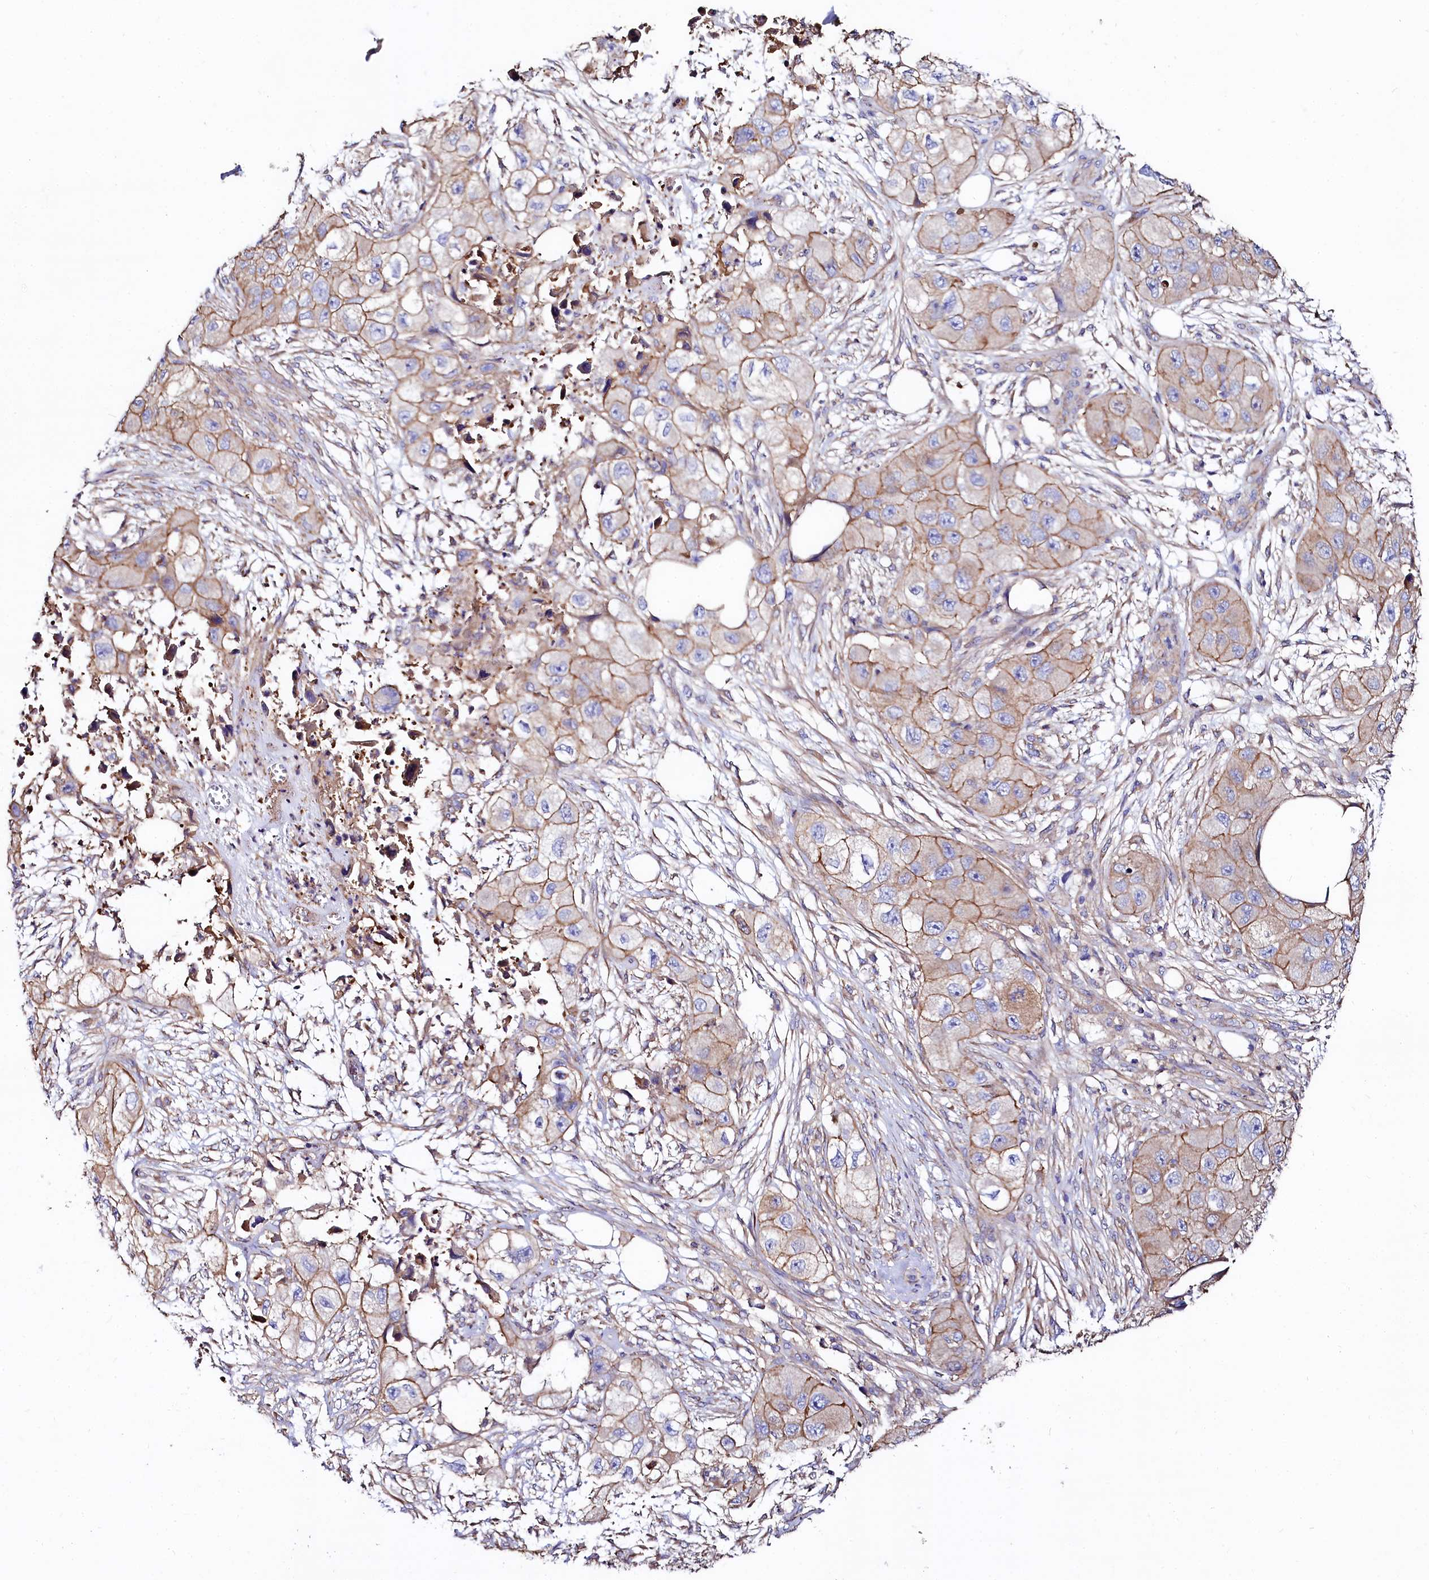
{"staining": {"intensity": "moderate", "quantity": ">75%", "location": "cytoplasmic/membranous"}, "tissue": "skin cancer", "cell_type": "Tumor cells", "image_type": "cancer", "snomed": [{"axis": "morphology", "description": "Squamous cell carcinoma, NOS"}, {"axis": "topography", "description": "Skin"}, {"axis": "topography", "description": "Subcutis"}], "caption": "This is a histology image of immunohistochemistry (IHC) staining of skin cancer, which shows moderate staining in the cytoplasmic/membranous of tumor cells.", "gene": "FCHSD2", "patient": {"sex": "male", "age": 73}}